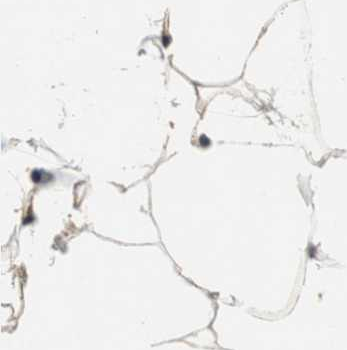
{"staining": {"intensity": "weak", "quantity": ">75%", "location": "cytoplasmic/membranous"}, "tissue": "adipose tissue", "cell_type": "Adipocytes", "image_type": "normal", "snomed": [{"axis": "morphology", "description": "Normal tissue, NOS"}, {"axis": "topography", "description": "Breast"}, {"axis": "topography", "description": "Soft tissue"}], "caption": "A histopathology image of adipose tissue stained for a protein reveals weak cytoplasmic/membranous brown staining in adipocytes. (DAB = brown stain, brightfield microscopy at high magnification).", "gene": "PSMB4", "patient": {"sex": "female", "age": 25}}